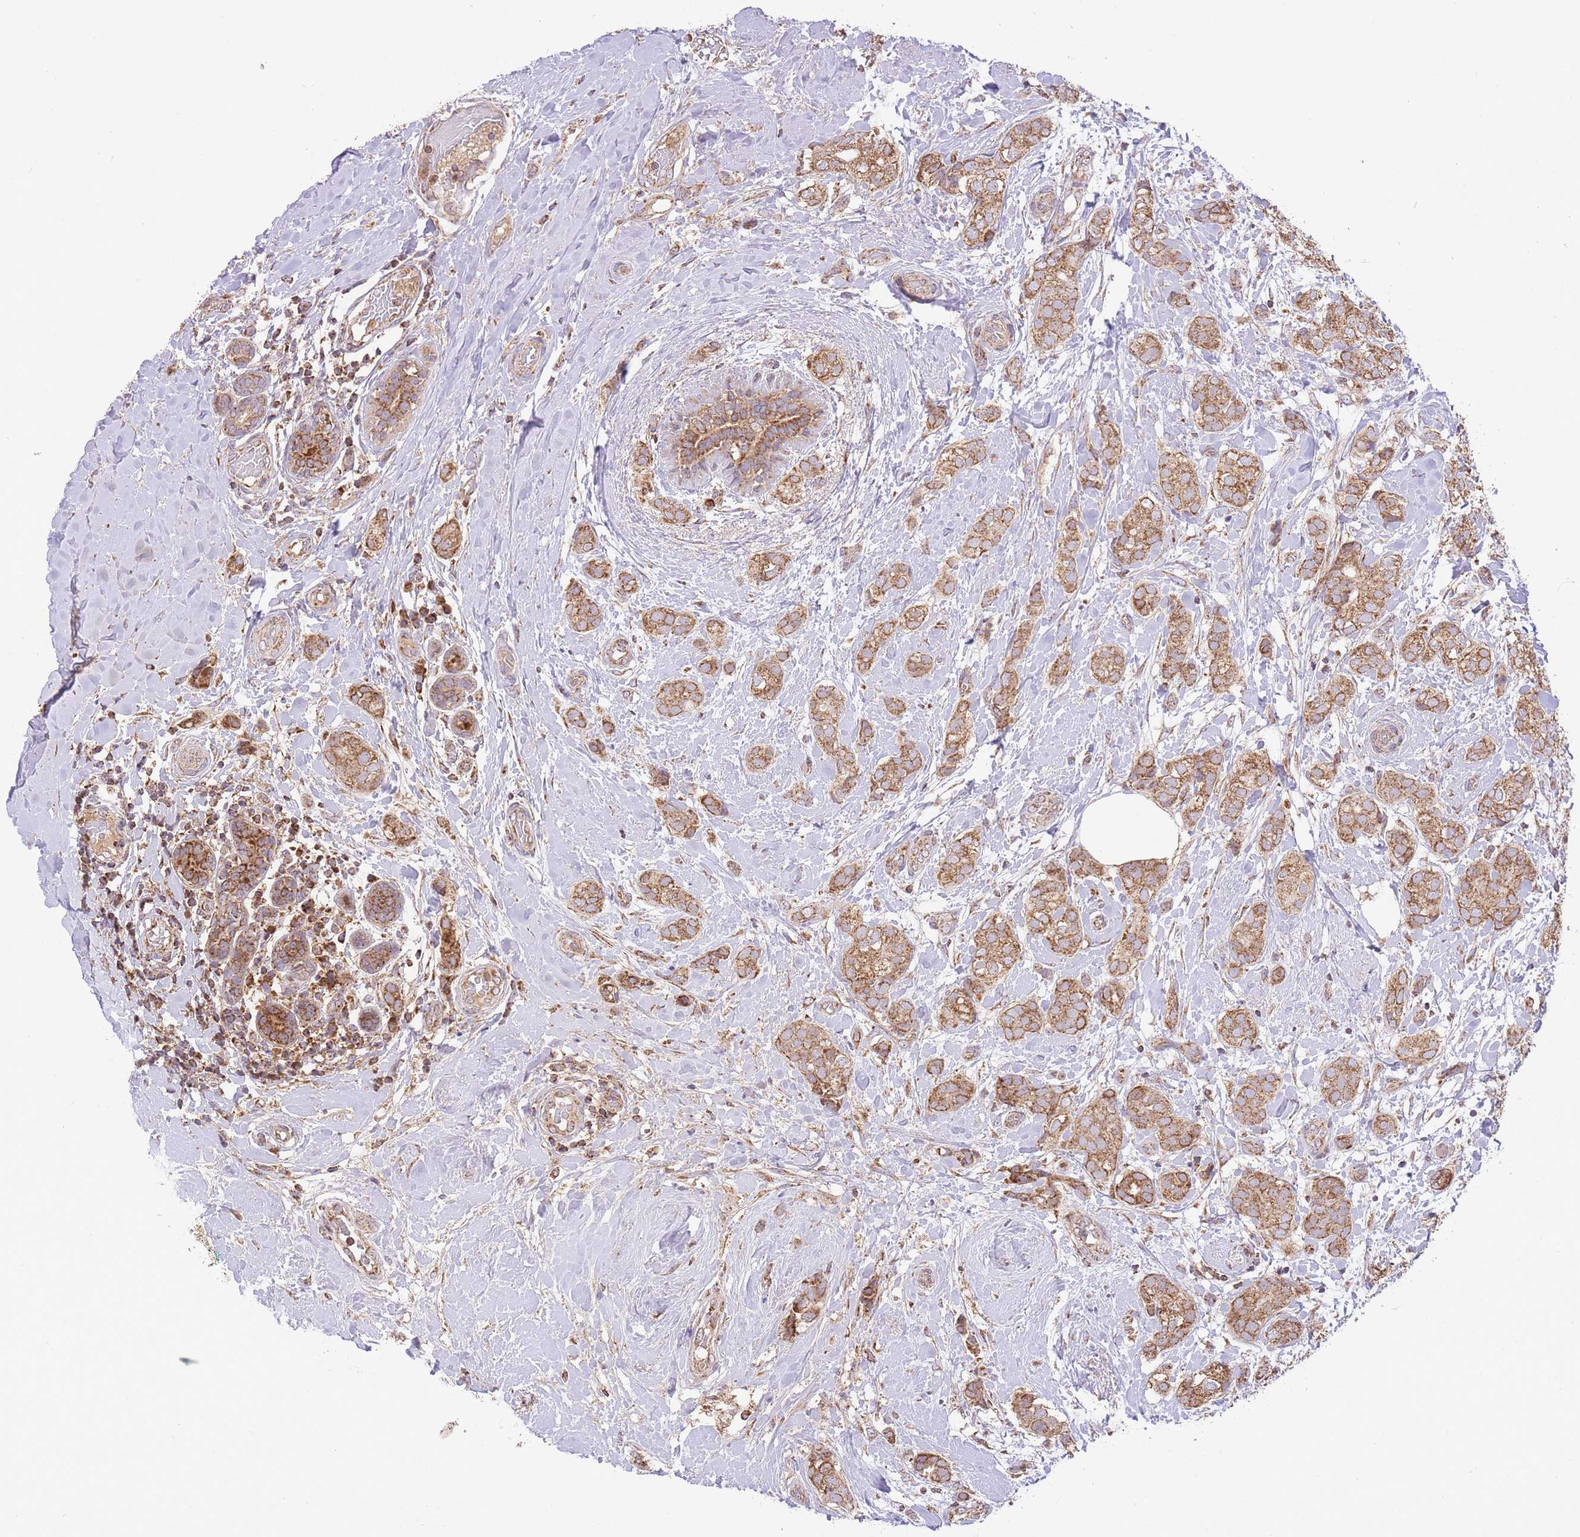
{"staining": {"intensity": "strong", "quantity": ">75%", "location": "cytoplasmic/membranous"}, "tissue": "breast cancer", "cell_type": "Tumor cells", "image_type": "cancer", "snomed": [{"axis": "morphology", "description": "Duct carcinoma"}, {"axis": "topography", "description": "Breast"}], "caption": "Human breast cancer (invasive ductal carcinoma) stained with a brown dye reveals strong cytoplasmic/membranous positive positivity in about >75% of tumor cells.", "gene": "PREP", "patient": {"sex": "female", "age": 73}}